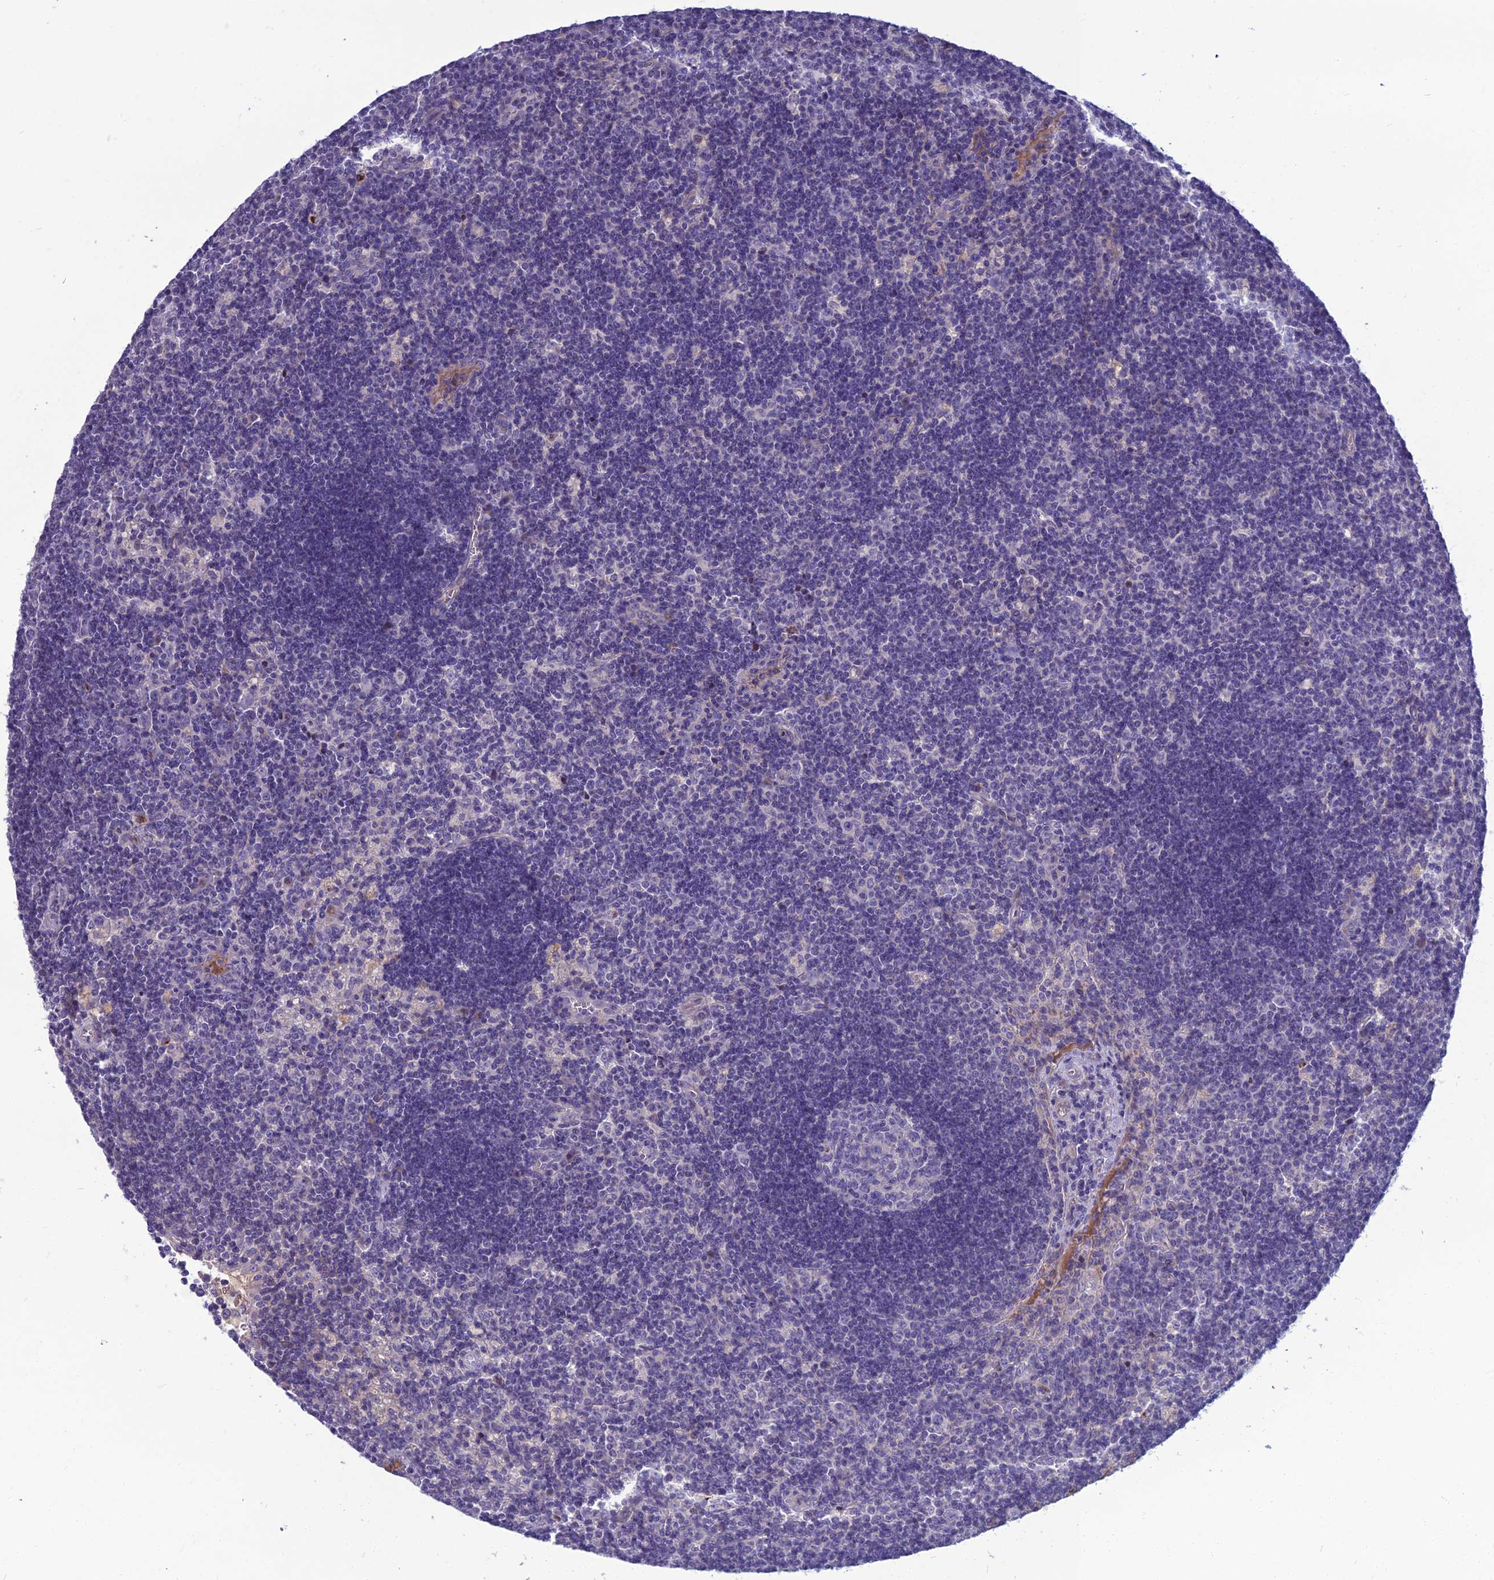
{"staining": {"intensity": "negative", "quantity": "none", "location": "none"}, "tissue": "lymph node", "cell_type": "Germinal center cells", "image_type": "normal", "snomed": [{"axis": "morphology", "description": "Normal tissue, NOS"}, {"axis": "topography", "description": "Lymph node"}], "caption": "Lymph node stained for a protein using IHC demonstrates no expression germinal center cells.", "gene": "SPTLC3", "patient": {"sex": "male", "age": 58}}